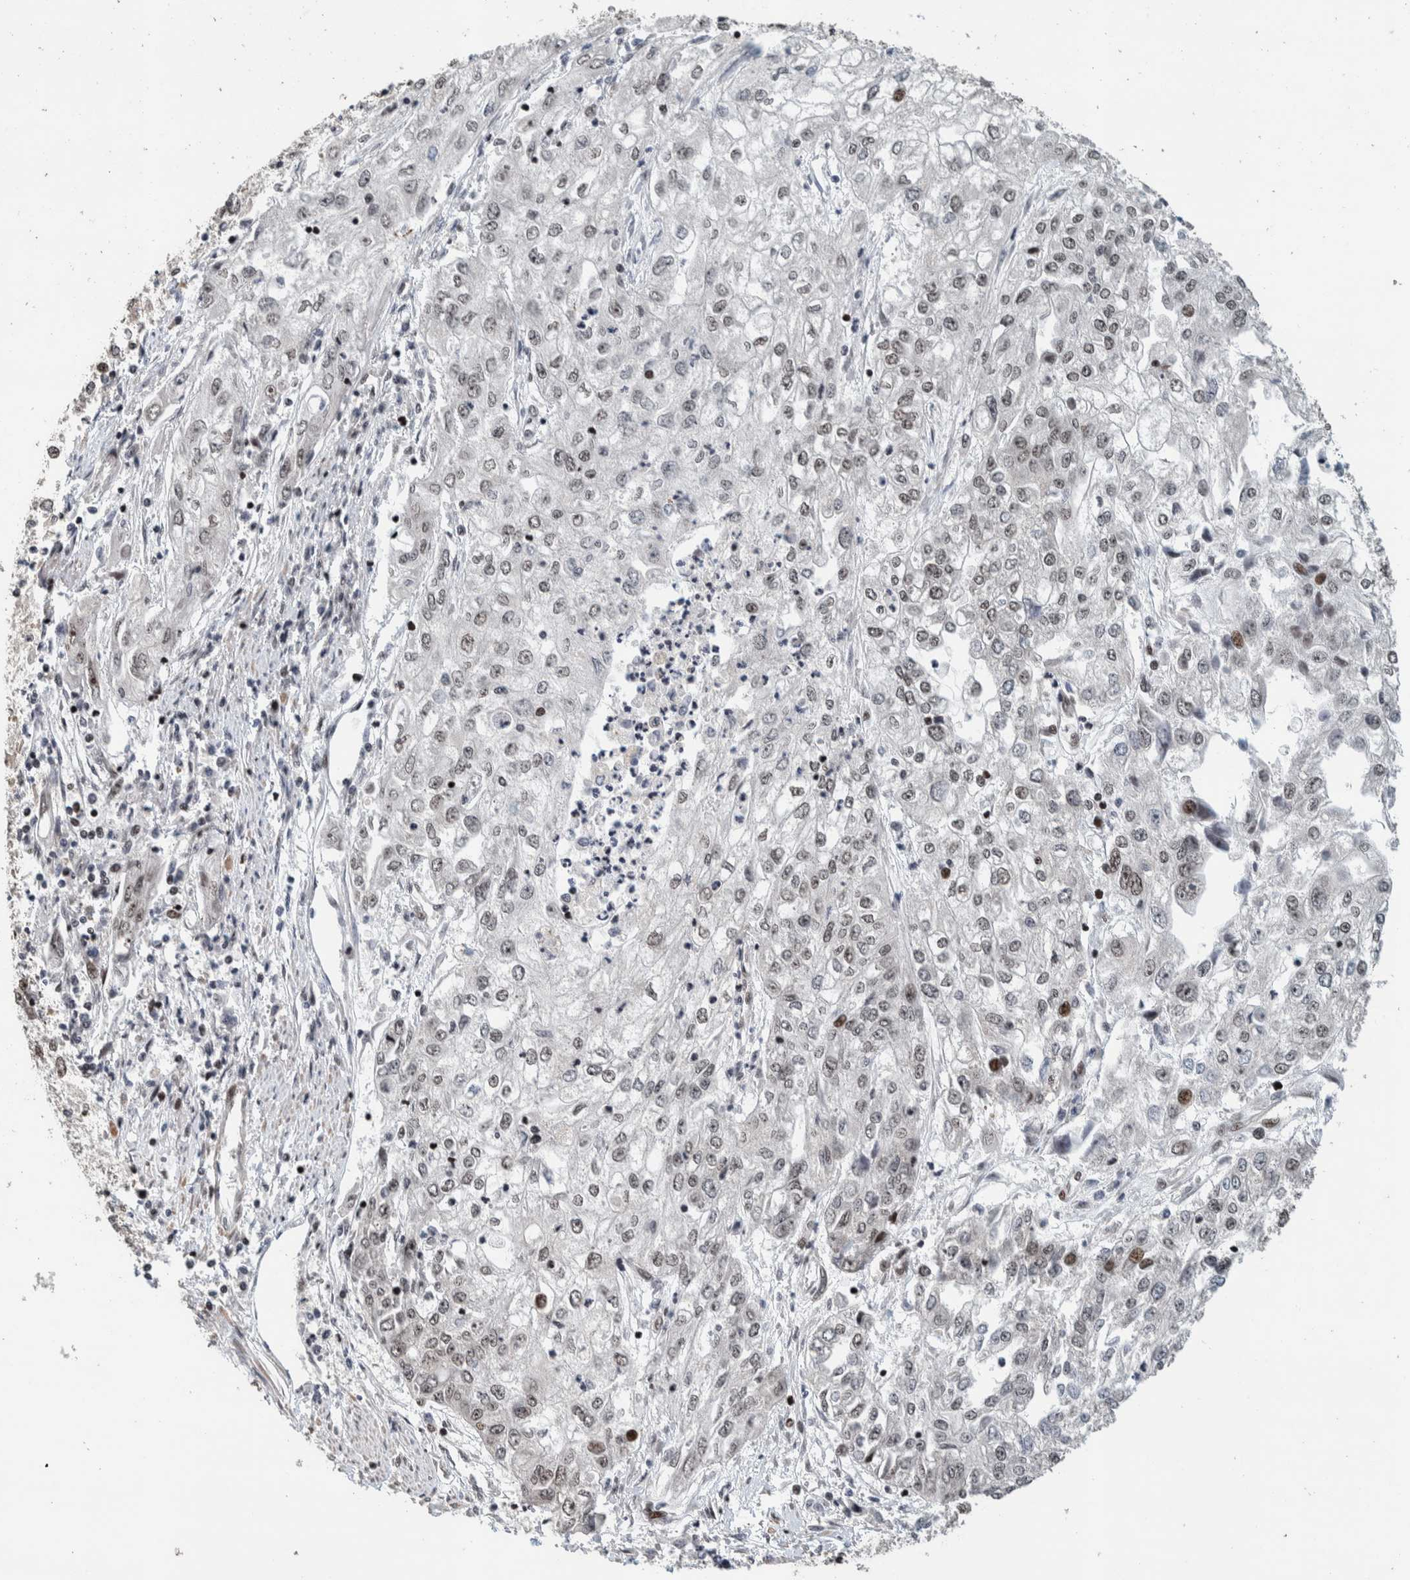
{"staining": {"intensity": "weak", "quantity": "<25%", "location": "nuclear"}, "tissue": "endometrial cancer", "cell_type": "Tumor cells", "image_type": "cancer", "snomed": [{"axis": "morphology", "description": "Adenocarcinoma, NOS"}, {"axis": "topography", "description": "Endometrium"}], "caption": "Immunohistochemical staining of endometrial adenocarcinoma exhibits no significant staining in tumor cells. (DAB (3,3'-diaminobenzidine) immunohistochemistry visualized using brightfield microscopy, high magnification).", "gene": "CHD4", "patient": {"sex": "female", "age": 49}}